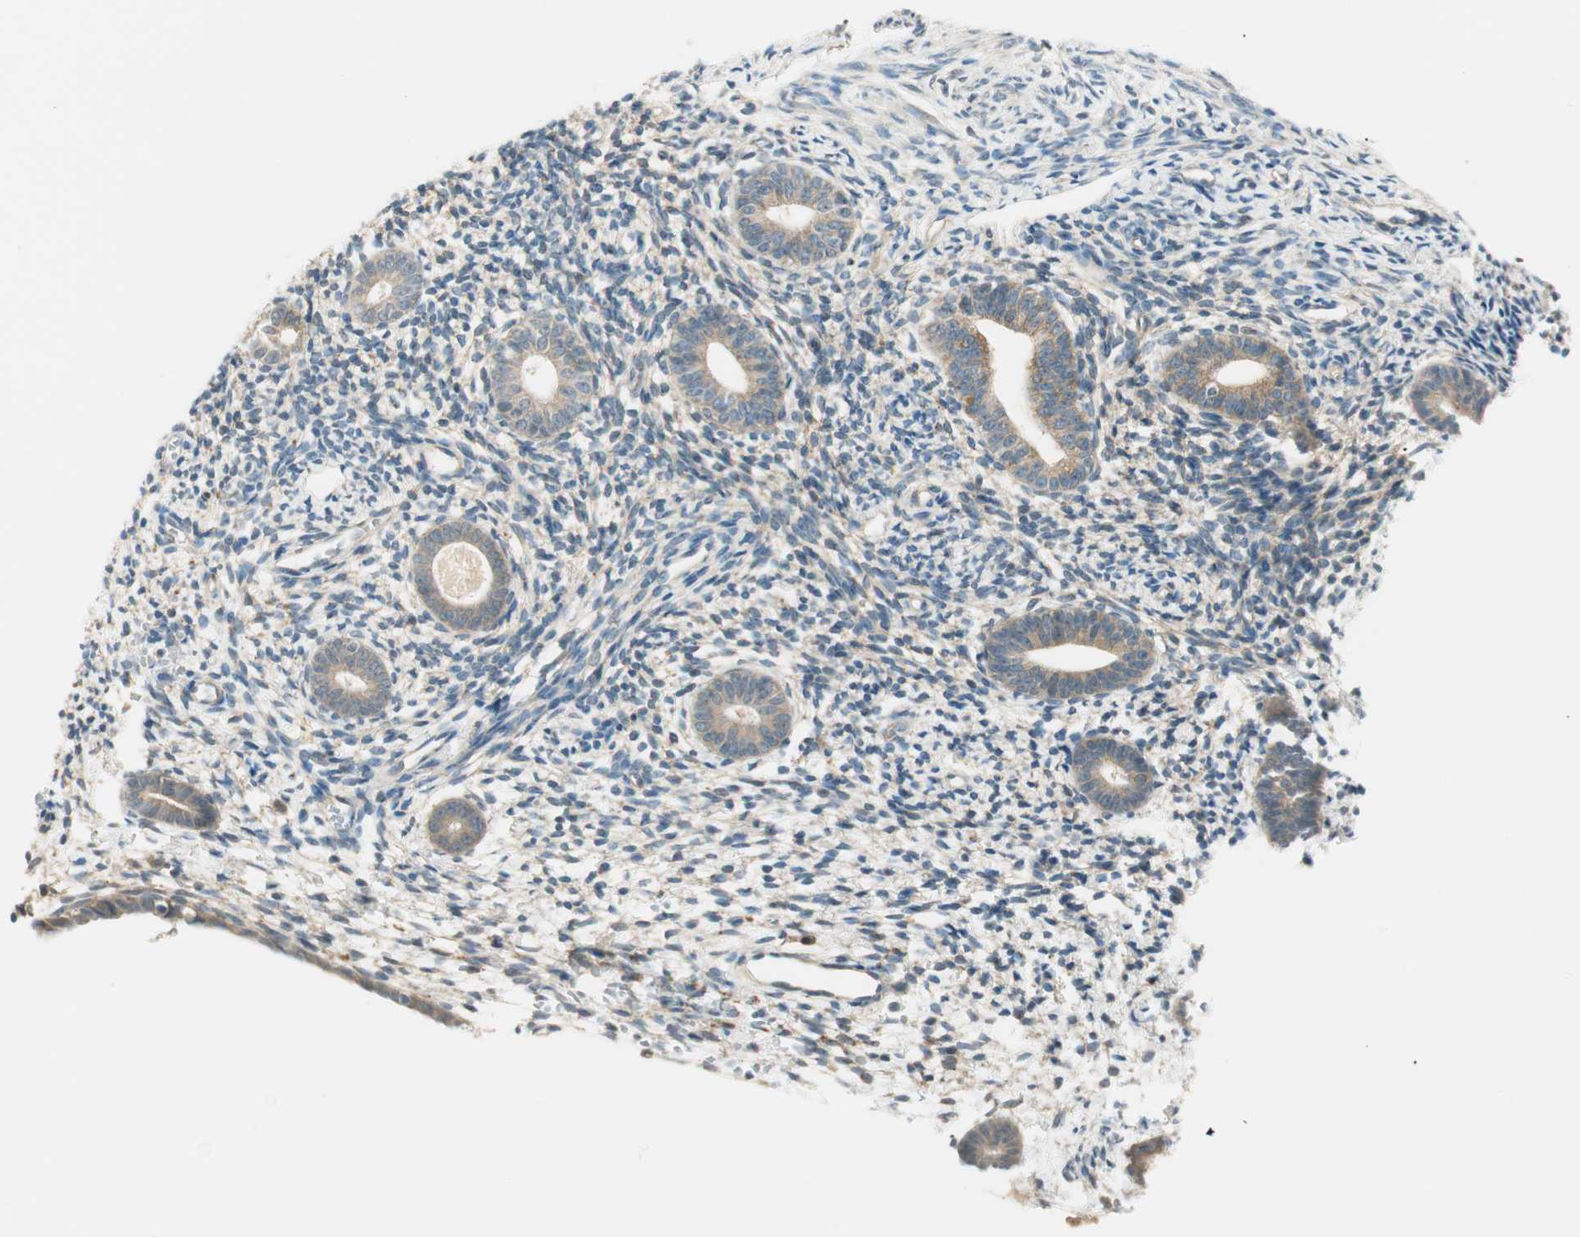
{"staining": {"intensity": "negative", "quantity": "none", "location": "none"}, "tissue": "endometrium", "cell_type": "Cells in endometrial stroma", "image_type": "normal", "snomed": [{"axis": "morphology", "description": "Normal tissue, NOS"}, {"axis": "topography", "description": "Endometrium"}], "caption": "DAB (3,3'-diaminobenzidine) immunohistochemical staining of unremarkable endometrium demonstrates no significant expression in cells in endometrial stroma. The staining was performed using DAB to visualize the protein expression in brown, while the nuclei were stained in blue with hematoxylin (Magnification: 20x).", "gene": "PSMD8", "patient": {"sex": "female", "age": 71}}